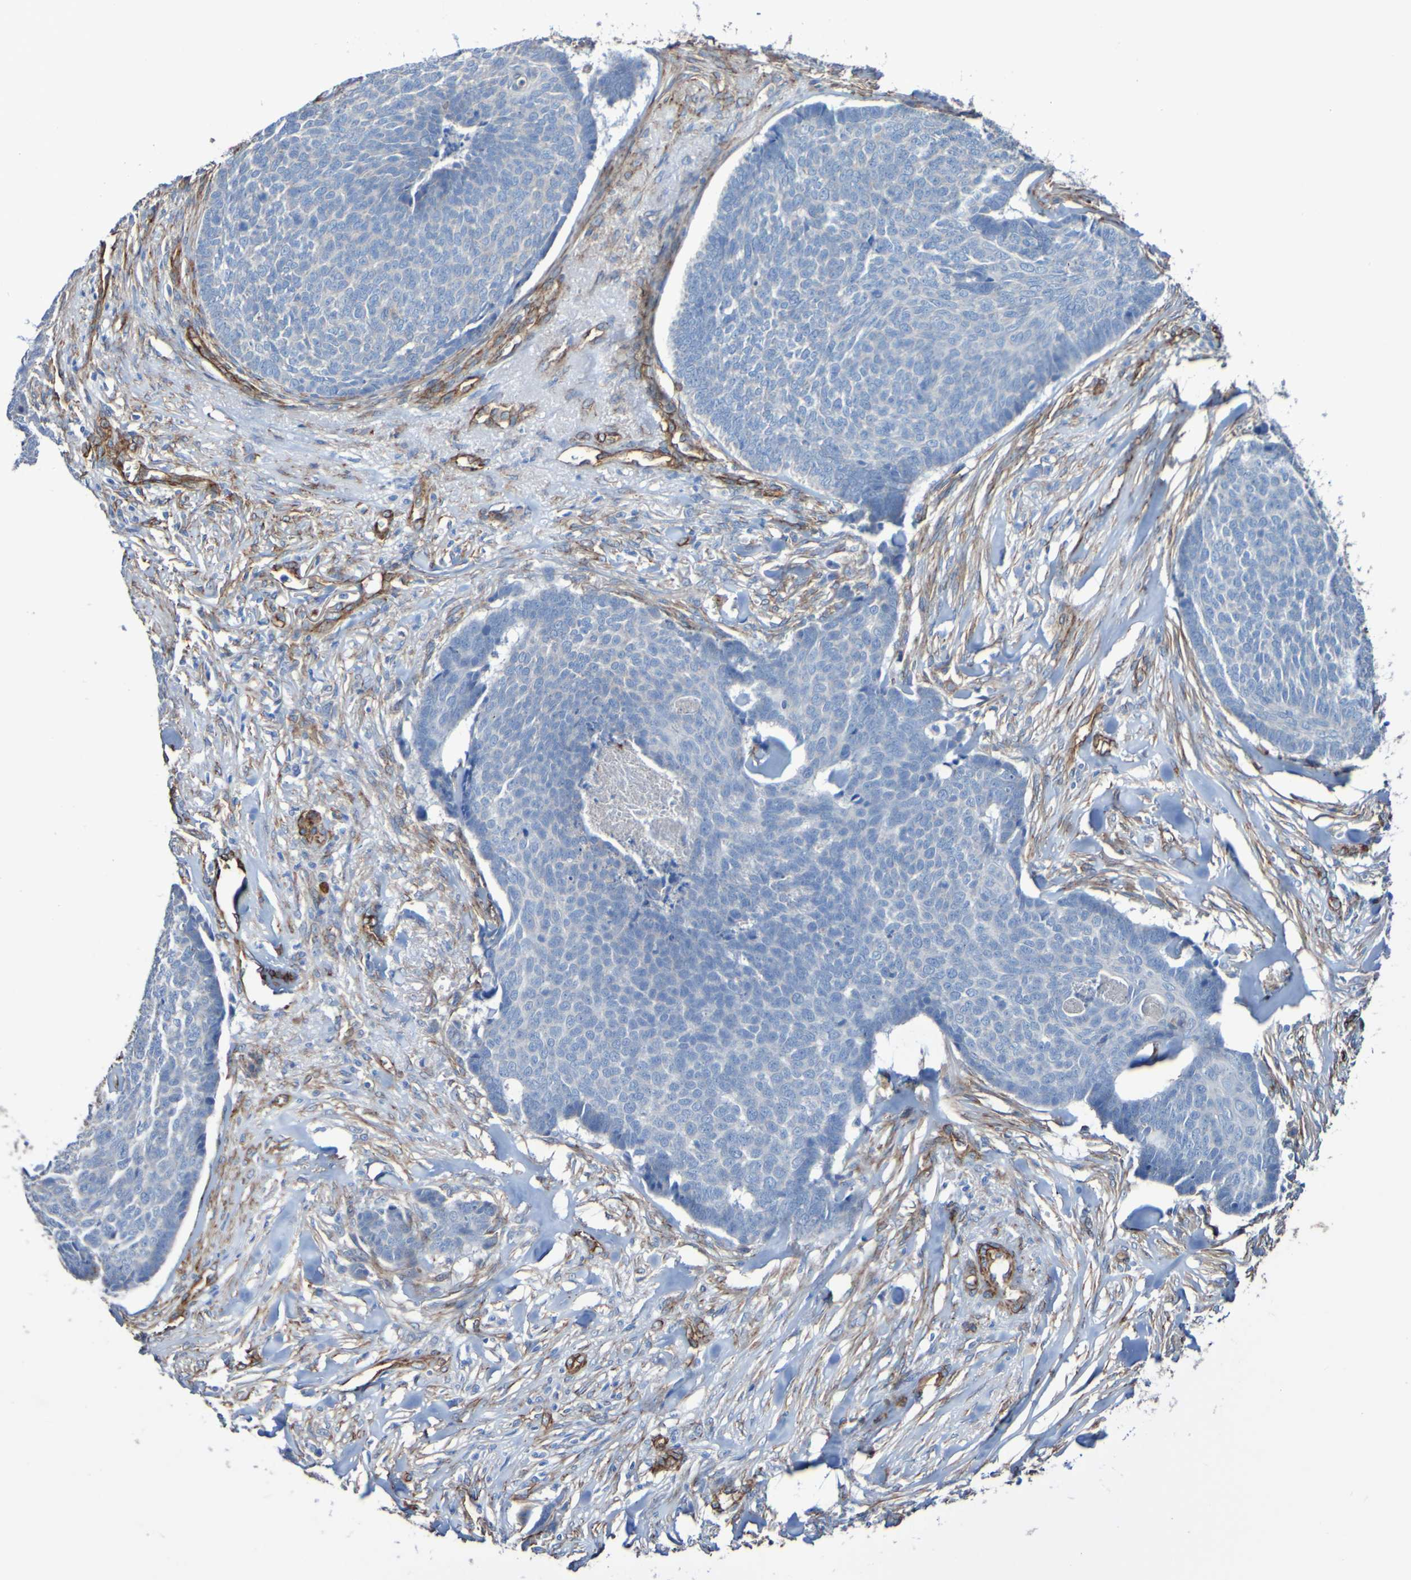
{"staining": {"intensity": "negative", "quantity": "none", "location": "none"}, "tissue": "skin cancer", "cell_type": "Tumor cells", "image_type": "cancer", "snomed": [{"axis": "morphology", "description": "Basal cell carcinoma"}, {"axis": "topography", "description": "Skin"}], "caption": "High power microscopy histopathology image of an immunohistochemistry histopathology image of skin cancer, revealing no significant positivity in tumor cells.", "gene": "ELMOD3", "patient": {"sex": "male", "age": 84}}